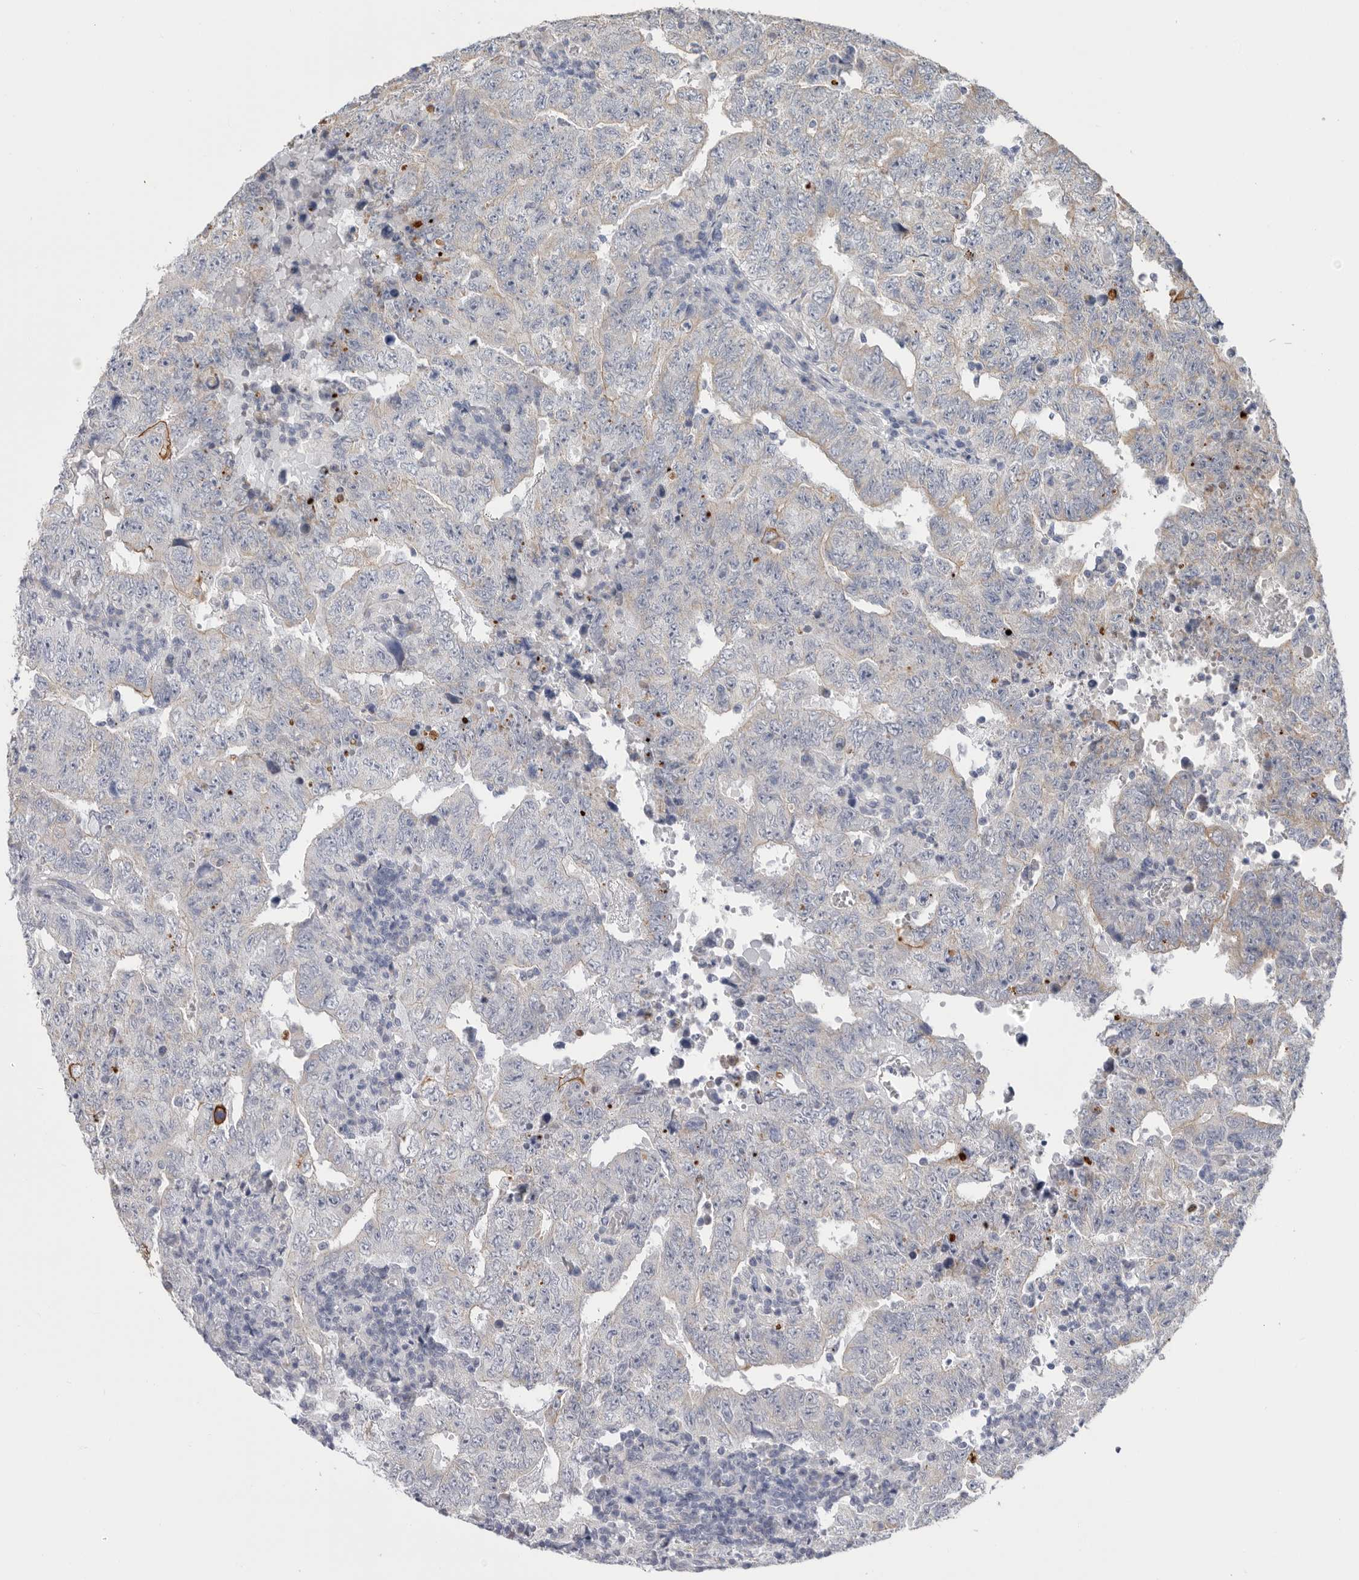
{"staining": {"intensity": "weak", "quantity": "<25%", "location": "cytoplasmic/membranous"}, "tissue": "testis cancer", "cell_type": "Tumor cells", "image_type": "cancer", "snomed": [{"axis": "morphology", "description": "Carcinoma, Embryonal, NOS"}, {"axis": "topography", "description": "Testis"}], "caption": "The immunohistochemistry micrograph has no significant staining in tumor cells of testis cancer (embryonal carcinoma) tissue.", "gene": "MTFR1L", "patient": {"sex": "male", "age": 26}}